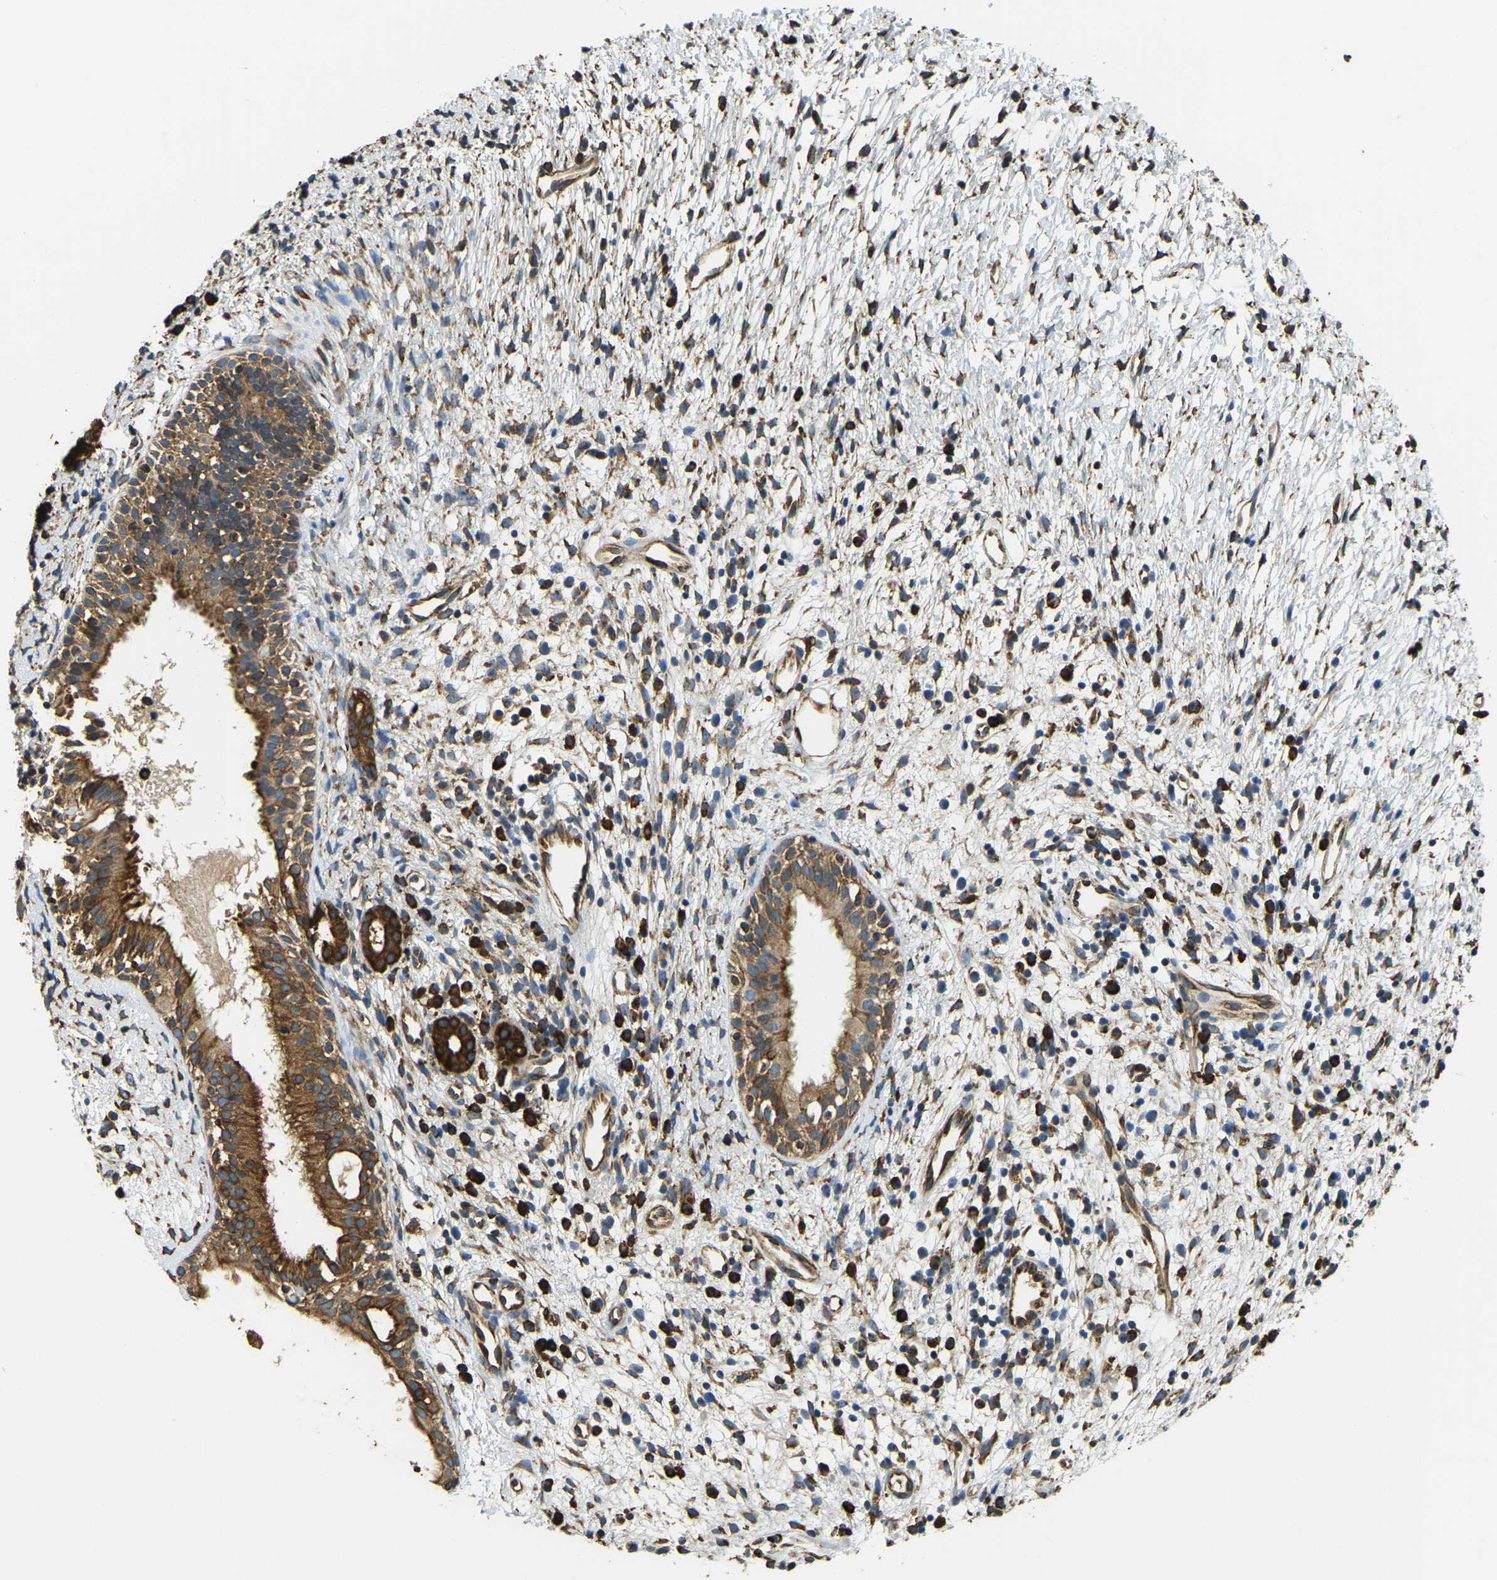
{"staining": {"intensity": "strong", "quantity": ">75%", "location": "cytoplasmic/membranous"}, "tissue": "nasopharynx", "cell_type": "Respiratory epithelial cells", "image_type": "normal", "snomed": [{"axis": "morphology", "description": "Normal tissue, NOS"}, {"axis": "topography", "description": "Nasopharynx"}], "caption": "Nasopharynx stained with a brown dye displays strong cytoplasmic/membranous positive positivity in approximately >75% of respiratory epithelial cells.", "gene": "RNF115", "patient": {"sex": "male", "age": 22}}